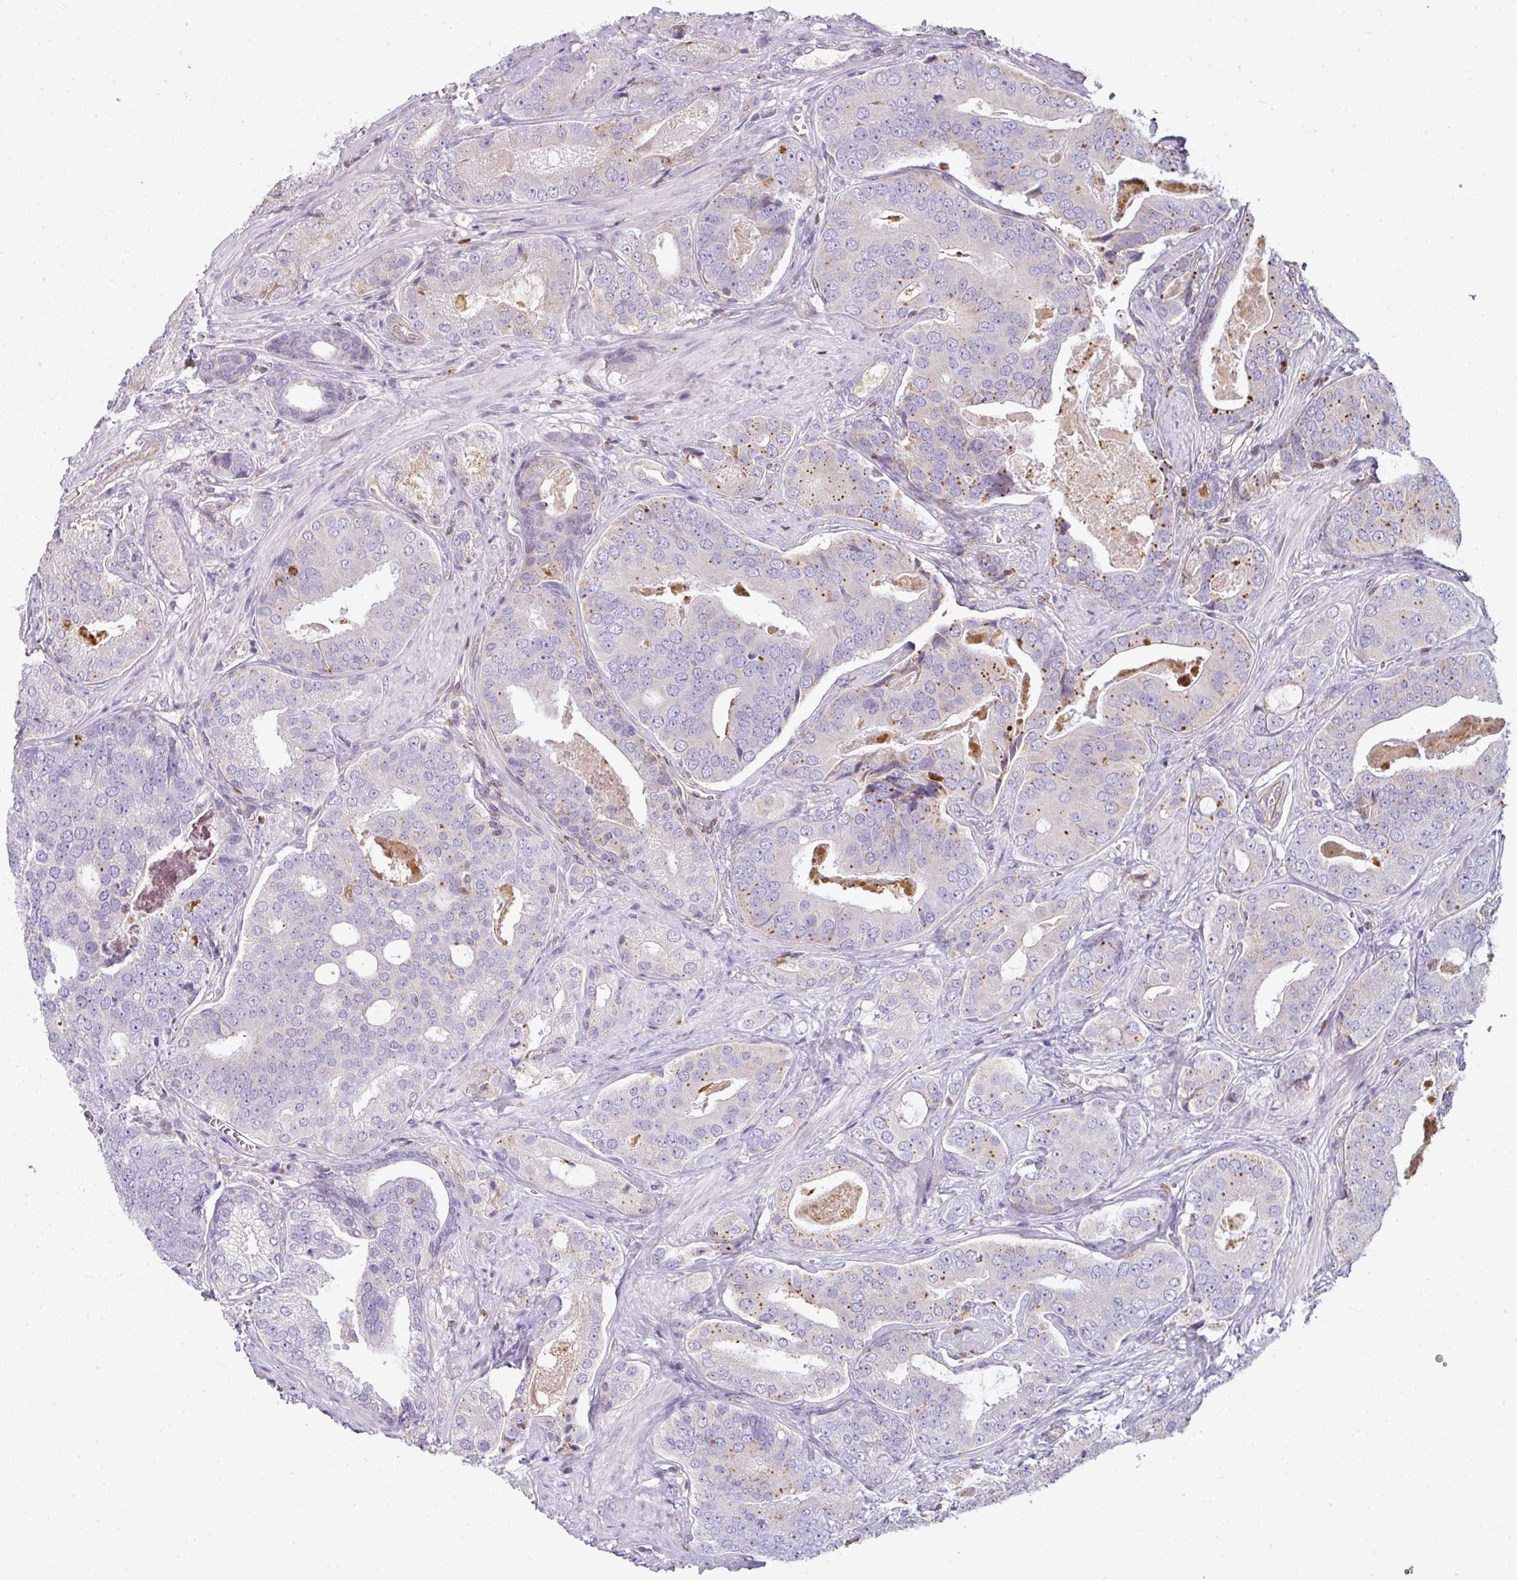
{"staining": {"intensity": "negative", "quantity": "none", "location": "none"}, "tissue": "prostate cancer", "cell_type": "Tumor cells", "image_type": "cancer", "snomed": [{"axis": "morphology", "description": "Adenocarcinoma, High grade"}, {"axis": "topography", "description": "Prostate"}], "caption": "The IHC micrograph has no significant staining in tumor cells of adenocarcinoma (high-grade) (prostate) tissue. Nuclei are stained in blue.", "gene": "STAT5A", "patient": {"sex": "male", "age": 71}}